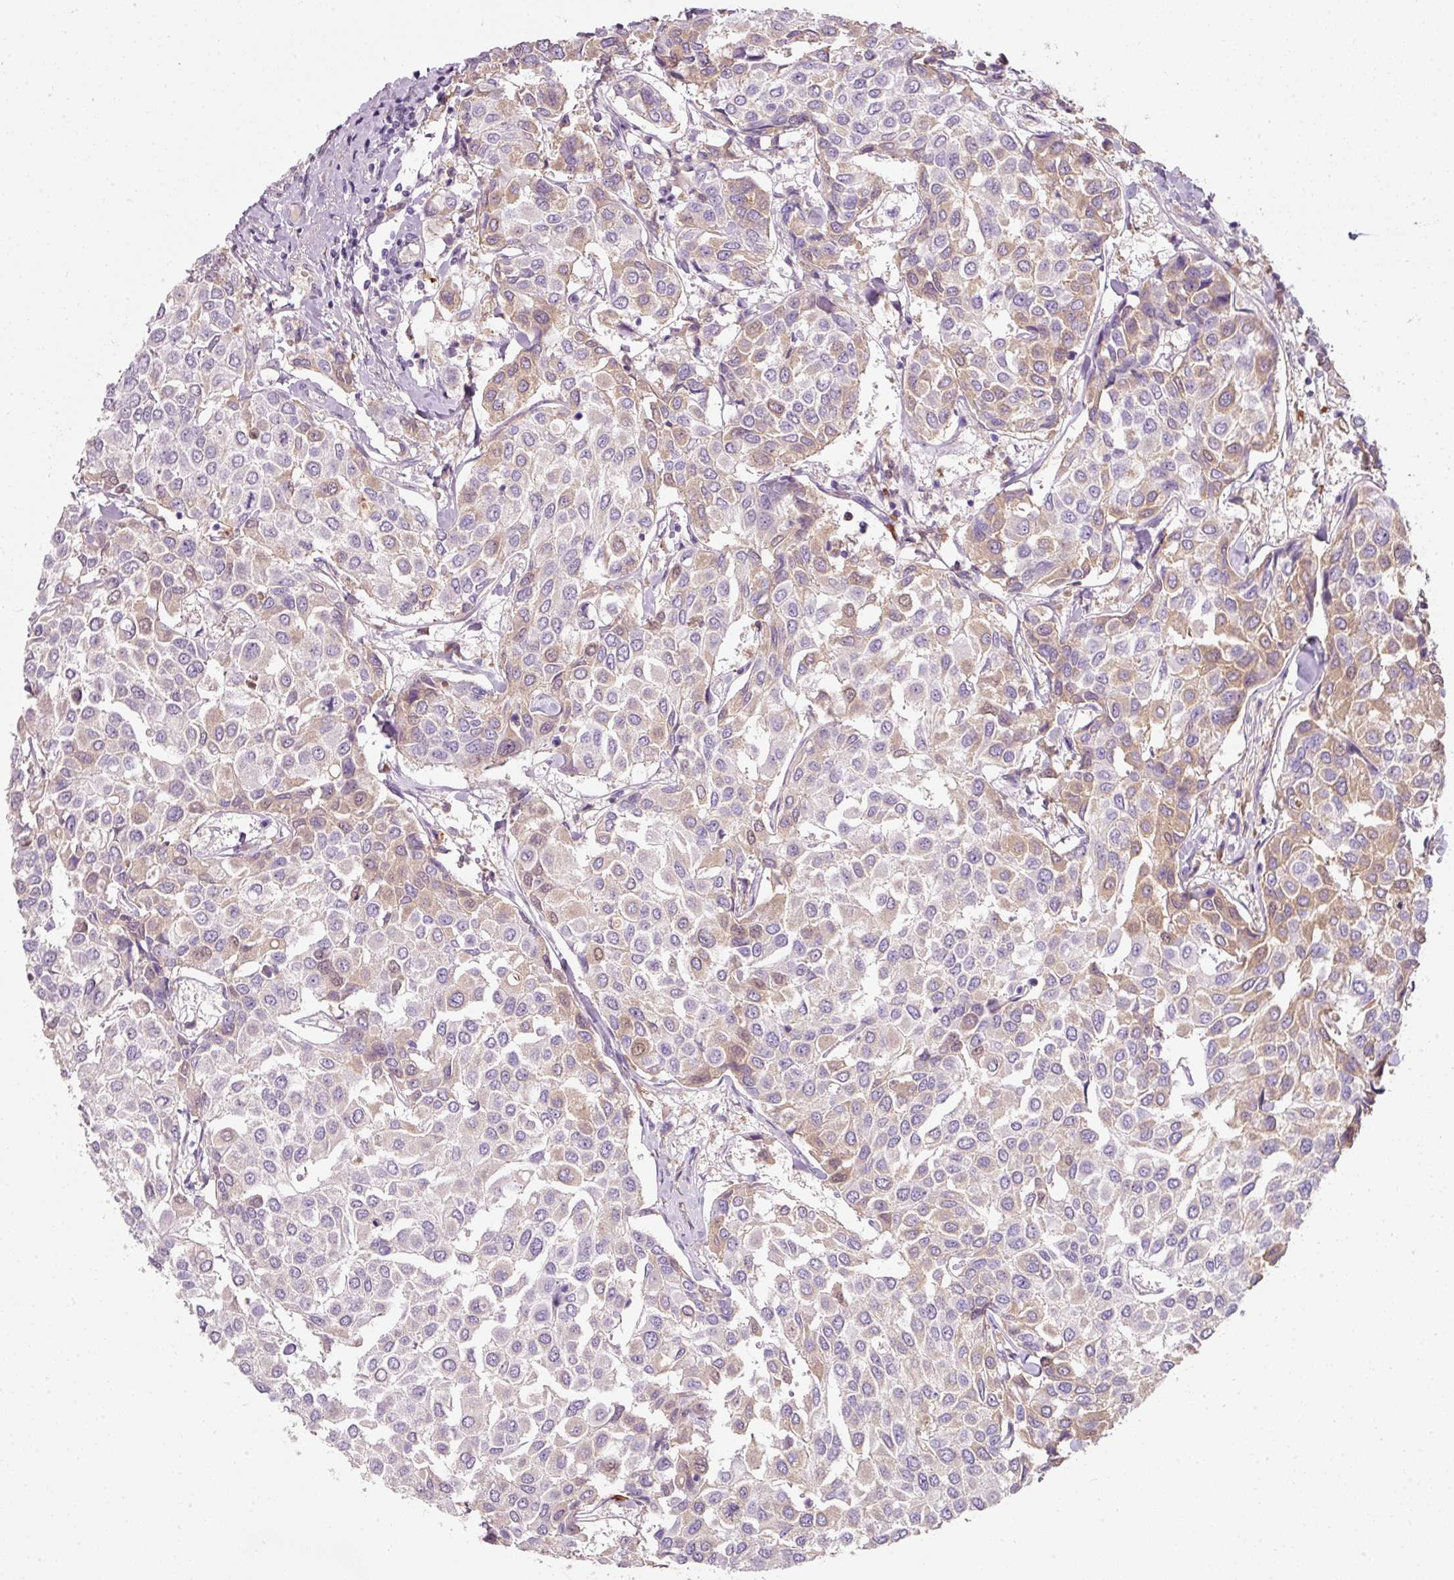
{"staining": {"intensity": "weak", "quantity": "25%-75%", "location": "cytoplasmic/membranous"}, "tissue": "breast cancer", "cell_type": "Tumor cells", "image_type": "cancer", "snomed": [{"axis": "morphology", "description": "Duct carcinoma"}, {"axis": "topography", "description": "Breast"}], "caption": "Breast invasive ductal carcinoma stained with DAB immunohistochemistry (IHC) reveals low levels of weak cytoplasmic/membranous positivity in approximately 25%-75% of tumor cells. The staining is performed using DAB (3,3'-diaminobenzidine) brown chromogen to label protein expression. The nuclei are counter-stained blue using hematoxylin.", "gene": "TMEM37", "patient": {"sex": "female", "age": 55}}